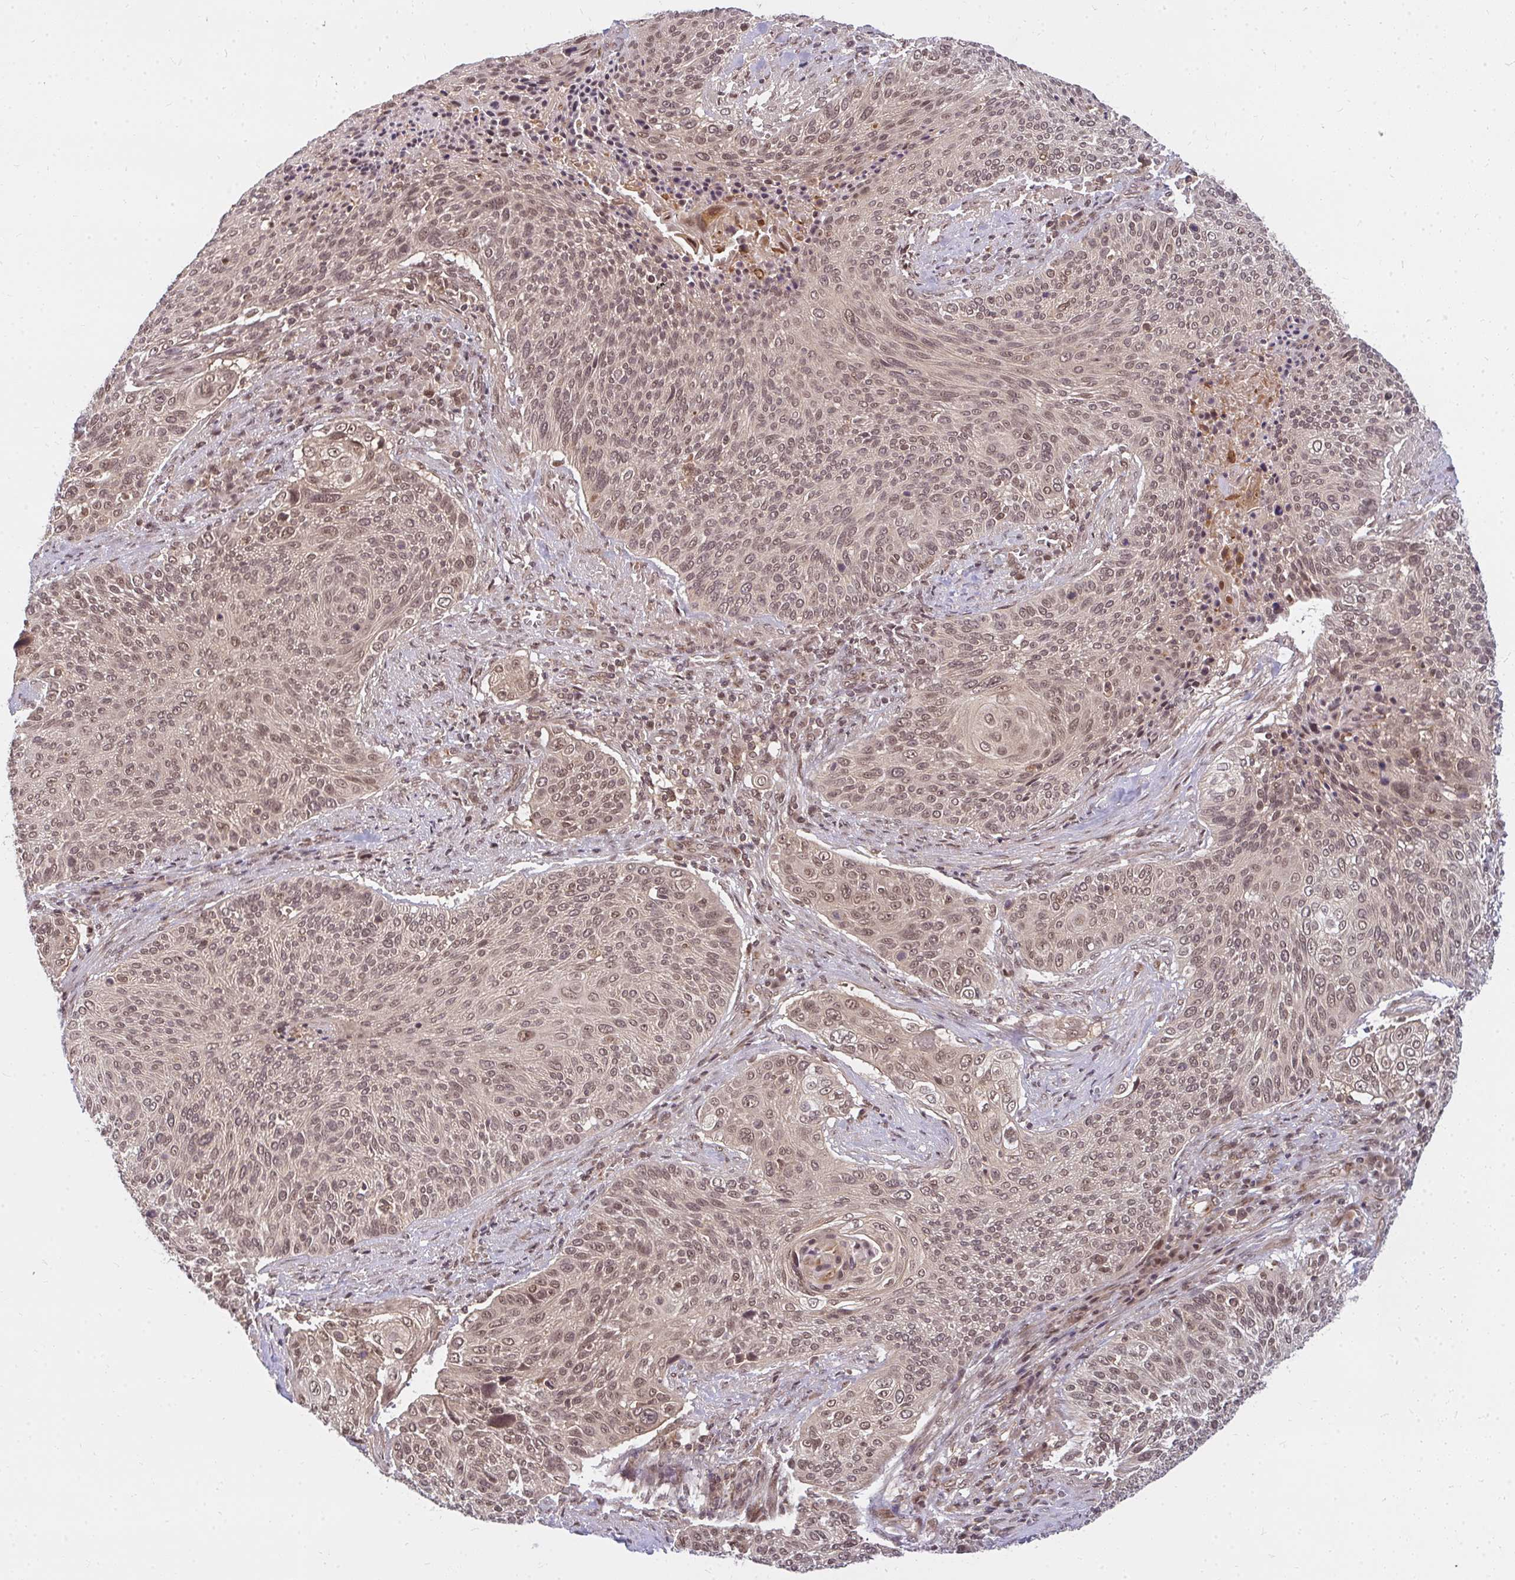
{"staining": {"intensity": "weak", "quantity": ">75%", "location": "nuclear"}, "tissue": "cervical cancer", "cell_type": "Tumor cells", "image_type": "cancer", "snomed": [{"axis": "morphology", "description": "Squamous cell carcinoma, NOS"}, {"axis": "topography", "description": "Cervix"}], "caption": "High-power microscopy captured an IHC photomicrograph of cervical cancer (squamous cell carcinoma), revealing weak nuclear staining in approximately >75% of tumor cells.", "gene": "GTF3C6", "patient": {"sex": "female", "age": 31}}